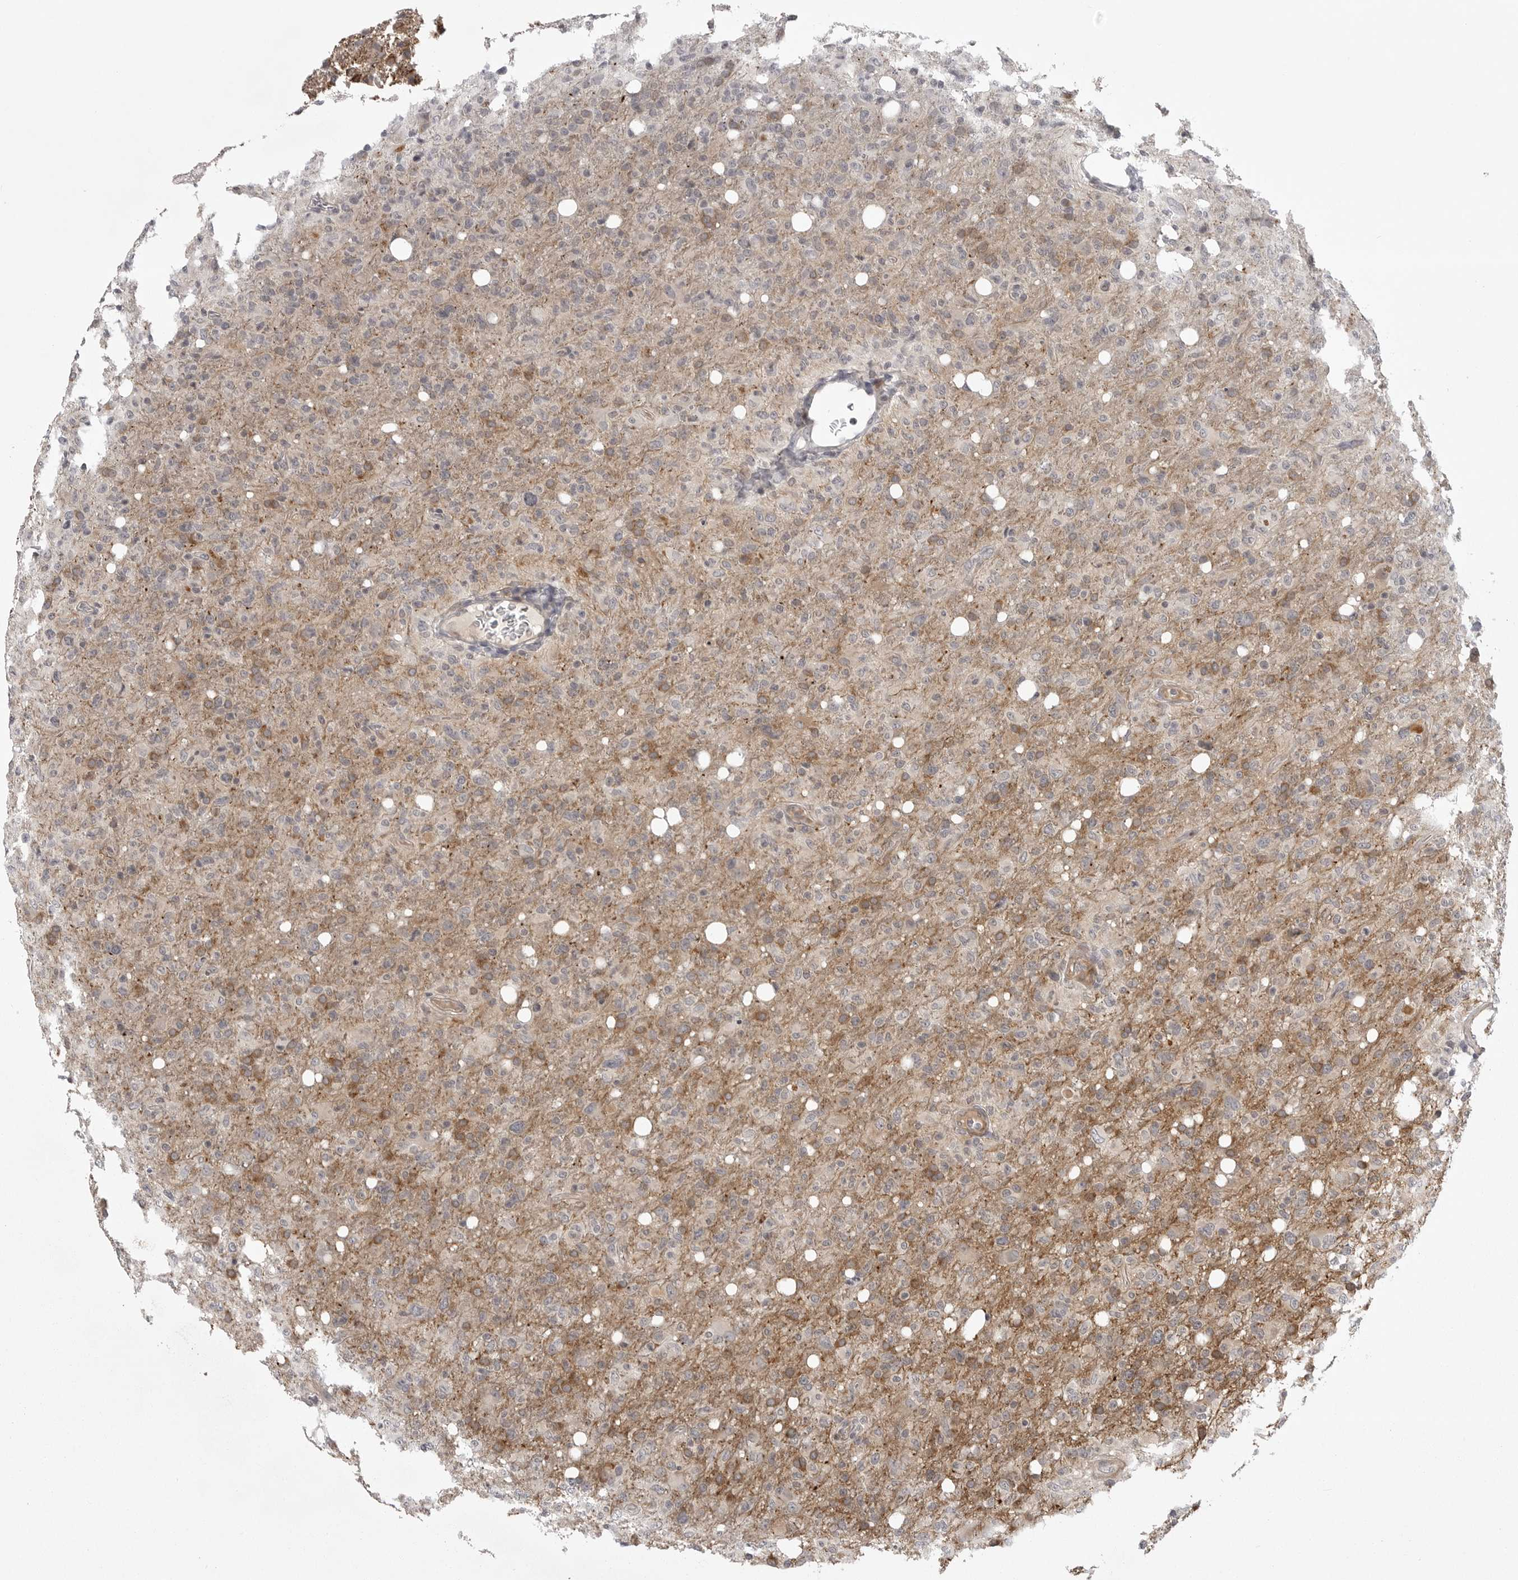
{"staining": {"intensity": "moderate", "quantity": "<25%", "location": "cytoplasmic/membranous"}, "tissue": "glioma", "cell_type": "Tumor cells", "image_type": "cancer", "snomed": [{"axis": "morphology", "description": "Glioma, malignant, High grade"}, {"axis": "topography", "description": "Brain"}], "caption": "This micrograph shows immunohistochemistry staining of glioma, with low moderate cytoplasmic/membranous staining in approximately <25% of tumor cells.", "gene": "CD300LD", "patient": {"sex": "female", "age": 57}}